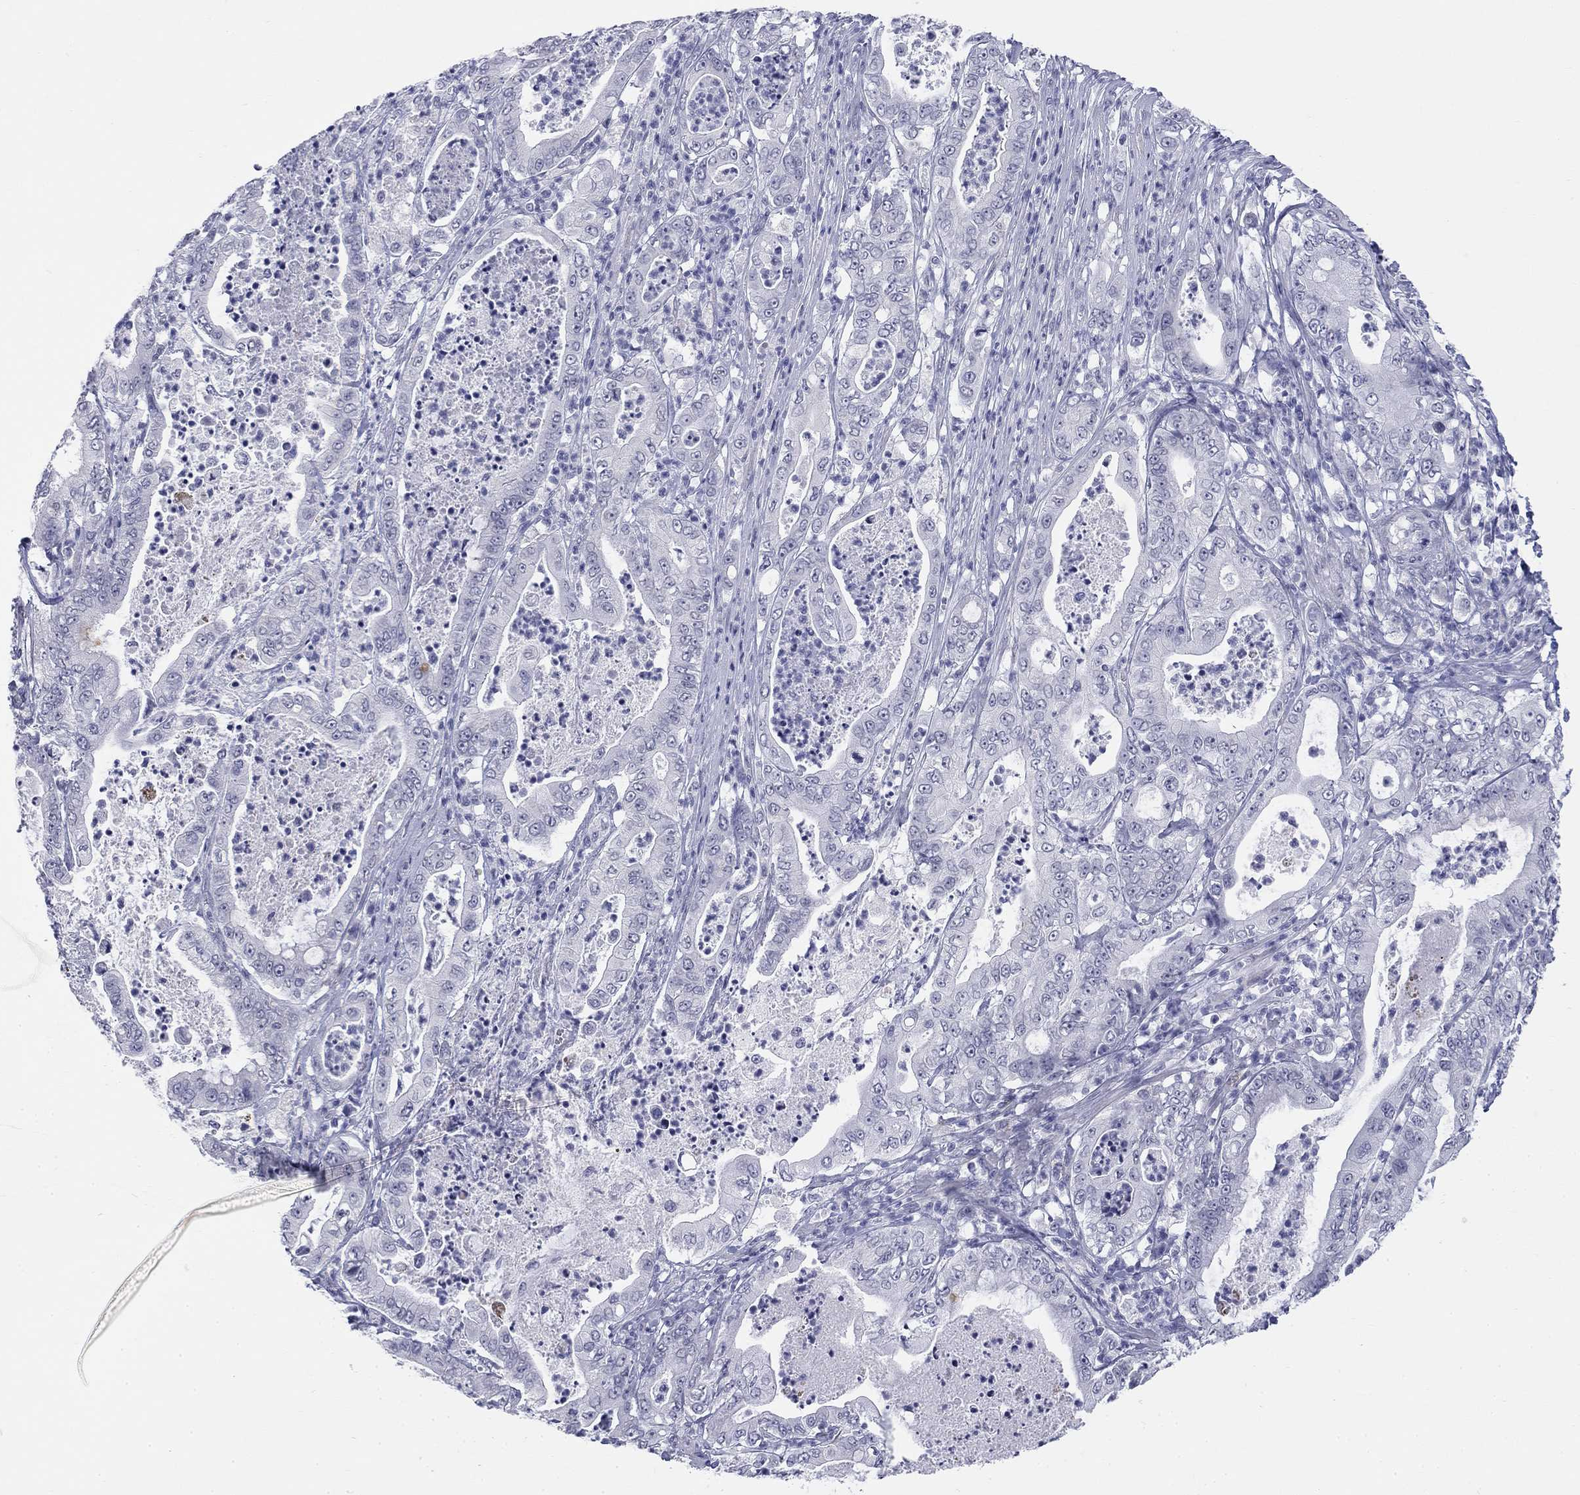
{"staining": {"intensity": "negative", "quantity": "none", "location": "none"}, "tissue": "pancreatic cancer", "cell_type": "Tumor cells", "image_type": "cancer", "snomed": [{"axis": "morphology", "description": "Adenocarcinoma, NOS"}, {"axis": "topography", "description": "Pancreas"}], "caption": "Tumor cells show no significant protein staining in pancreatic adenocarcinoma.", "gene": "ECEL1", "patient": {"sex": "male", "age": 71}}